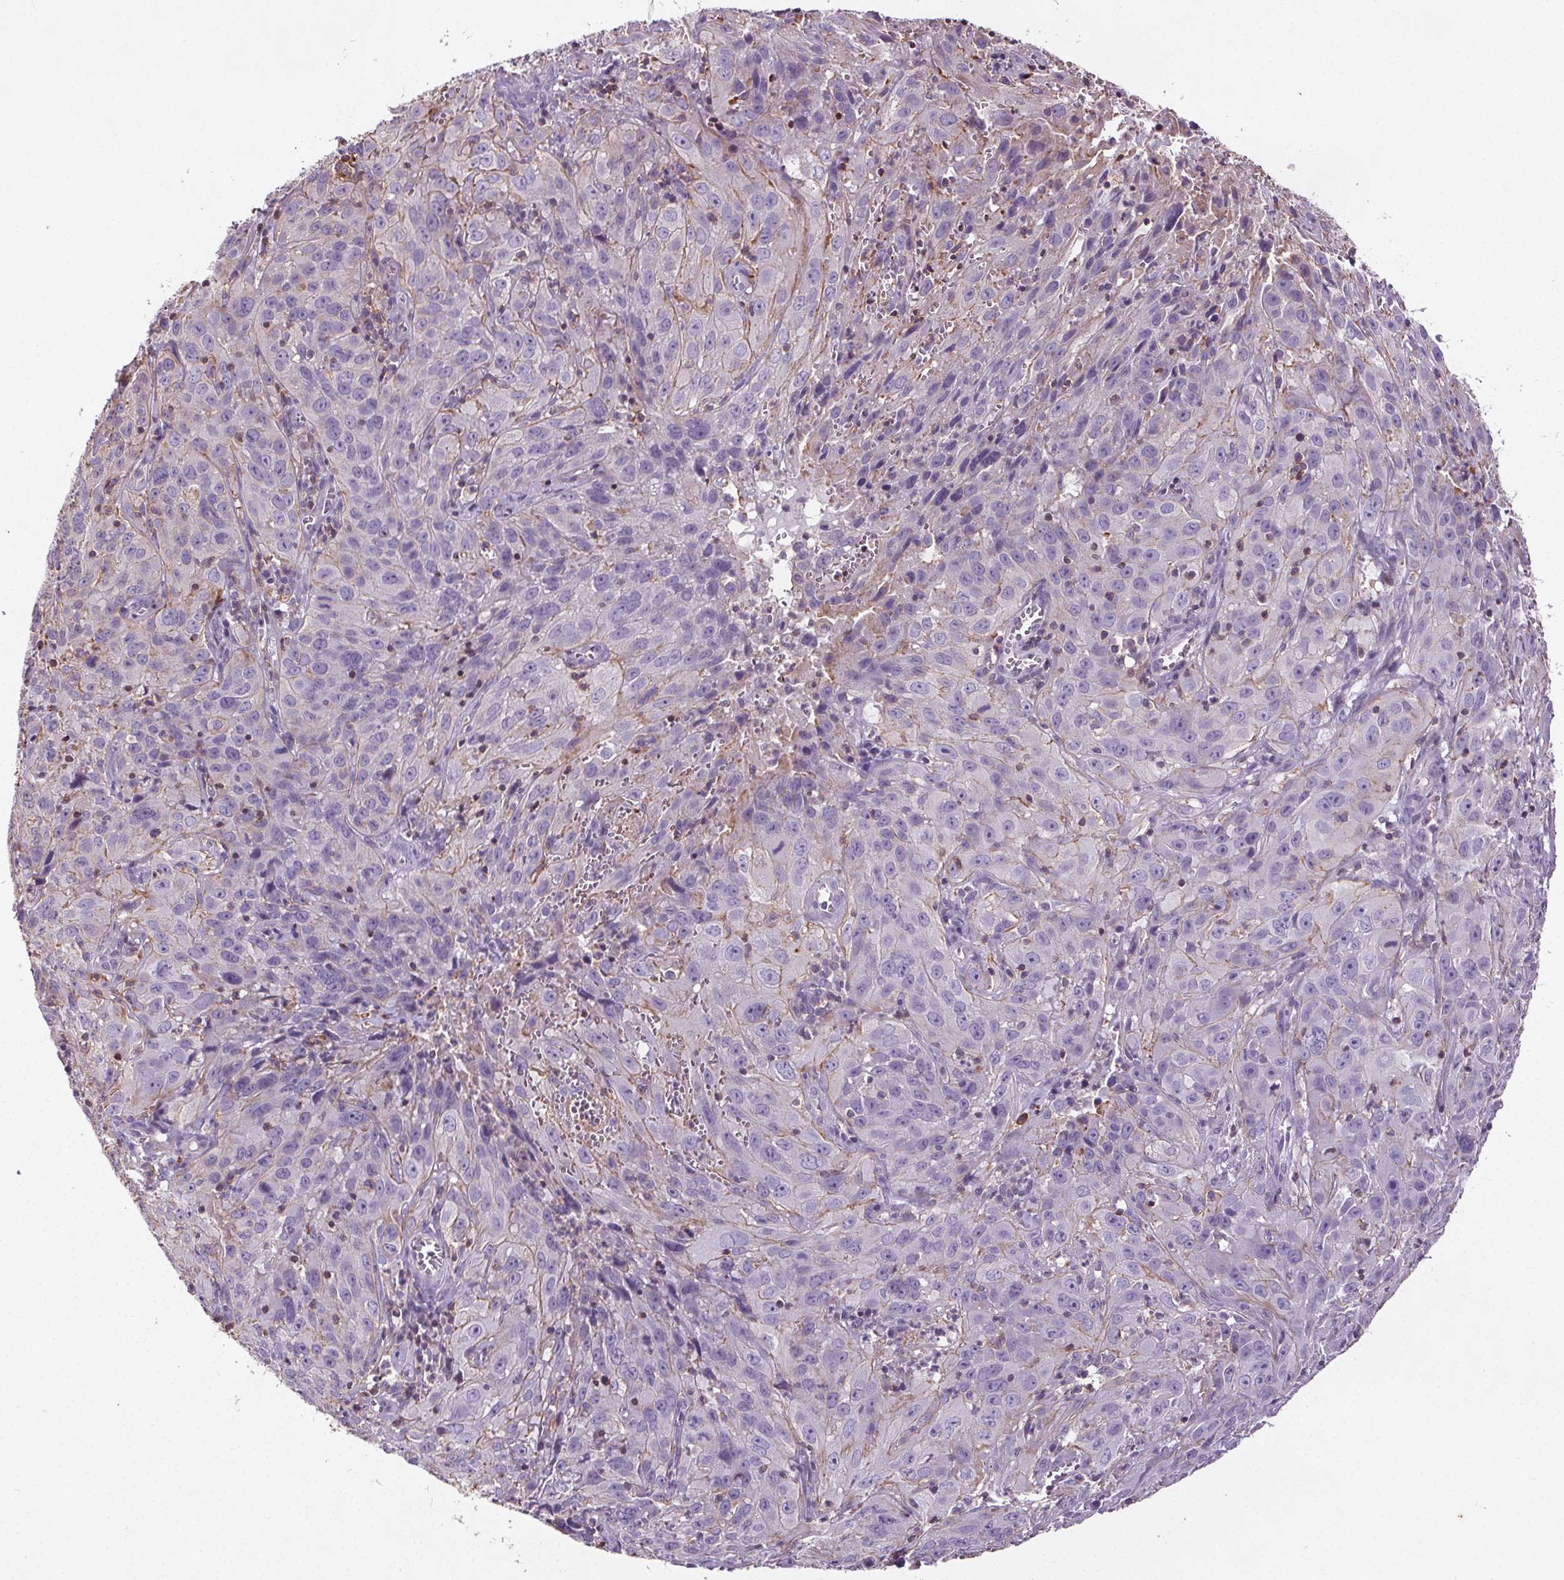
{"staining": {"intensity": "negative", "quantity": "none", "location": "none"}, "tissue": "cervical cancer", "cell_type": "Tumor cells", "image_type": "cancer", "snomed": [{"axis": "morphology", "description": "Squamous cell carcinoma, NOS"}, {"axis": "topography", "description": "Cervix"}], "caption": "Immunohistochemistry image of neoplastic tissue: human cervical cancer (squamous cell carcinoma) stained with DAB demonstrates no significant protein staining in tumor cells.", "gene": "C19orf84", "patient": {"sex": "female", "age": 32}}